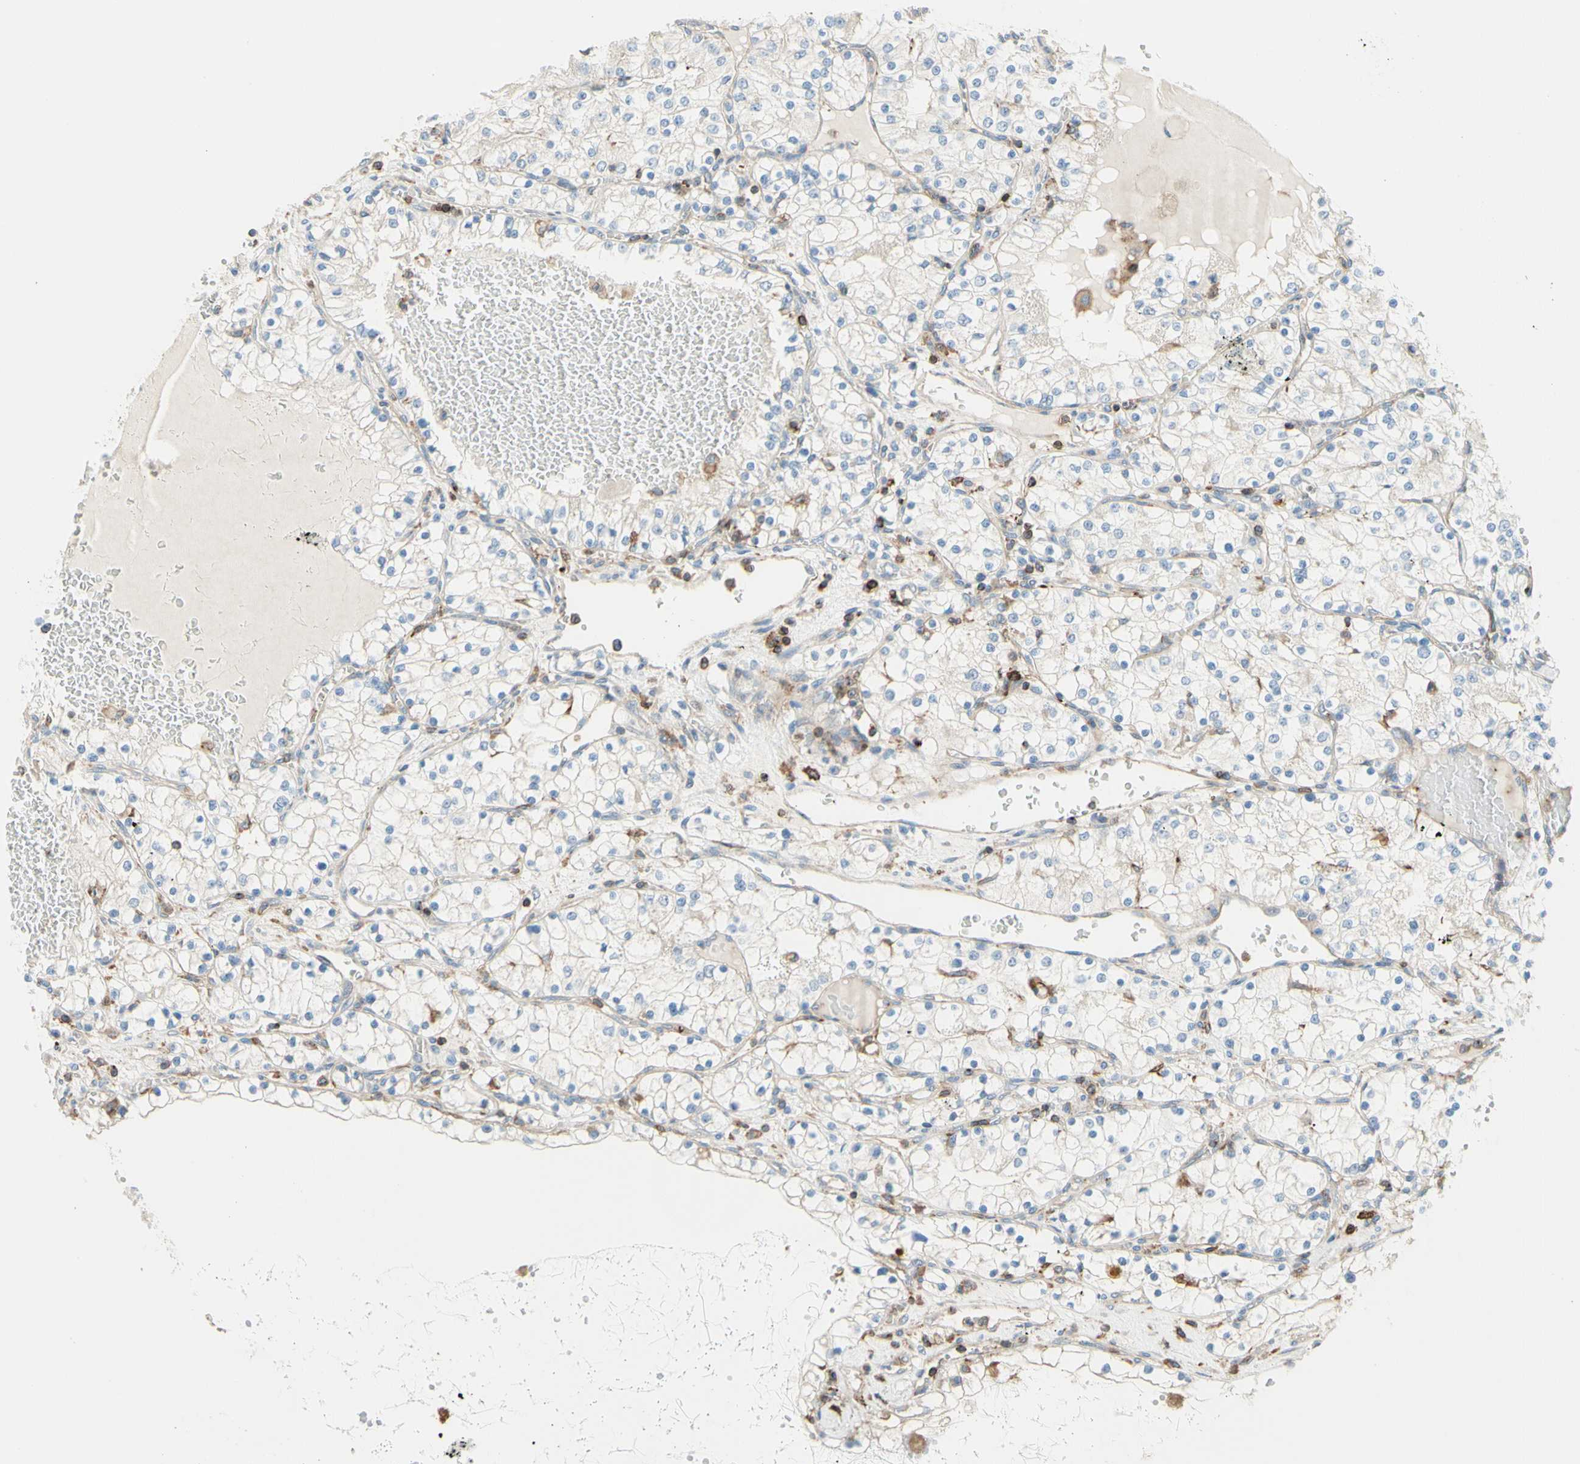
{"staining": {"intensity": "negative", "quantity": "none", "location": "none"}, "tissue": "renal cancer", "cell_type": "Tumor cells", "image_type": "cancer", "snomed": [{"axis": "morphology", "description": "Adenocarcinoma, NOS"}, {"axis": "topography", "description": "Kidney"}], "caption": "The micrograph displays no significant staining in tumor cells of renal adenocarcinoma.", "gene": "SEMA4C", "patient": {"sex": "male", "age": 68}}